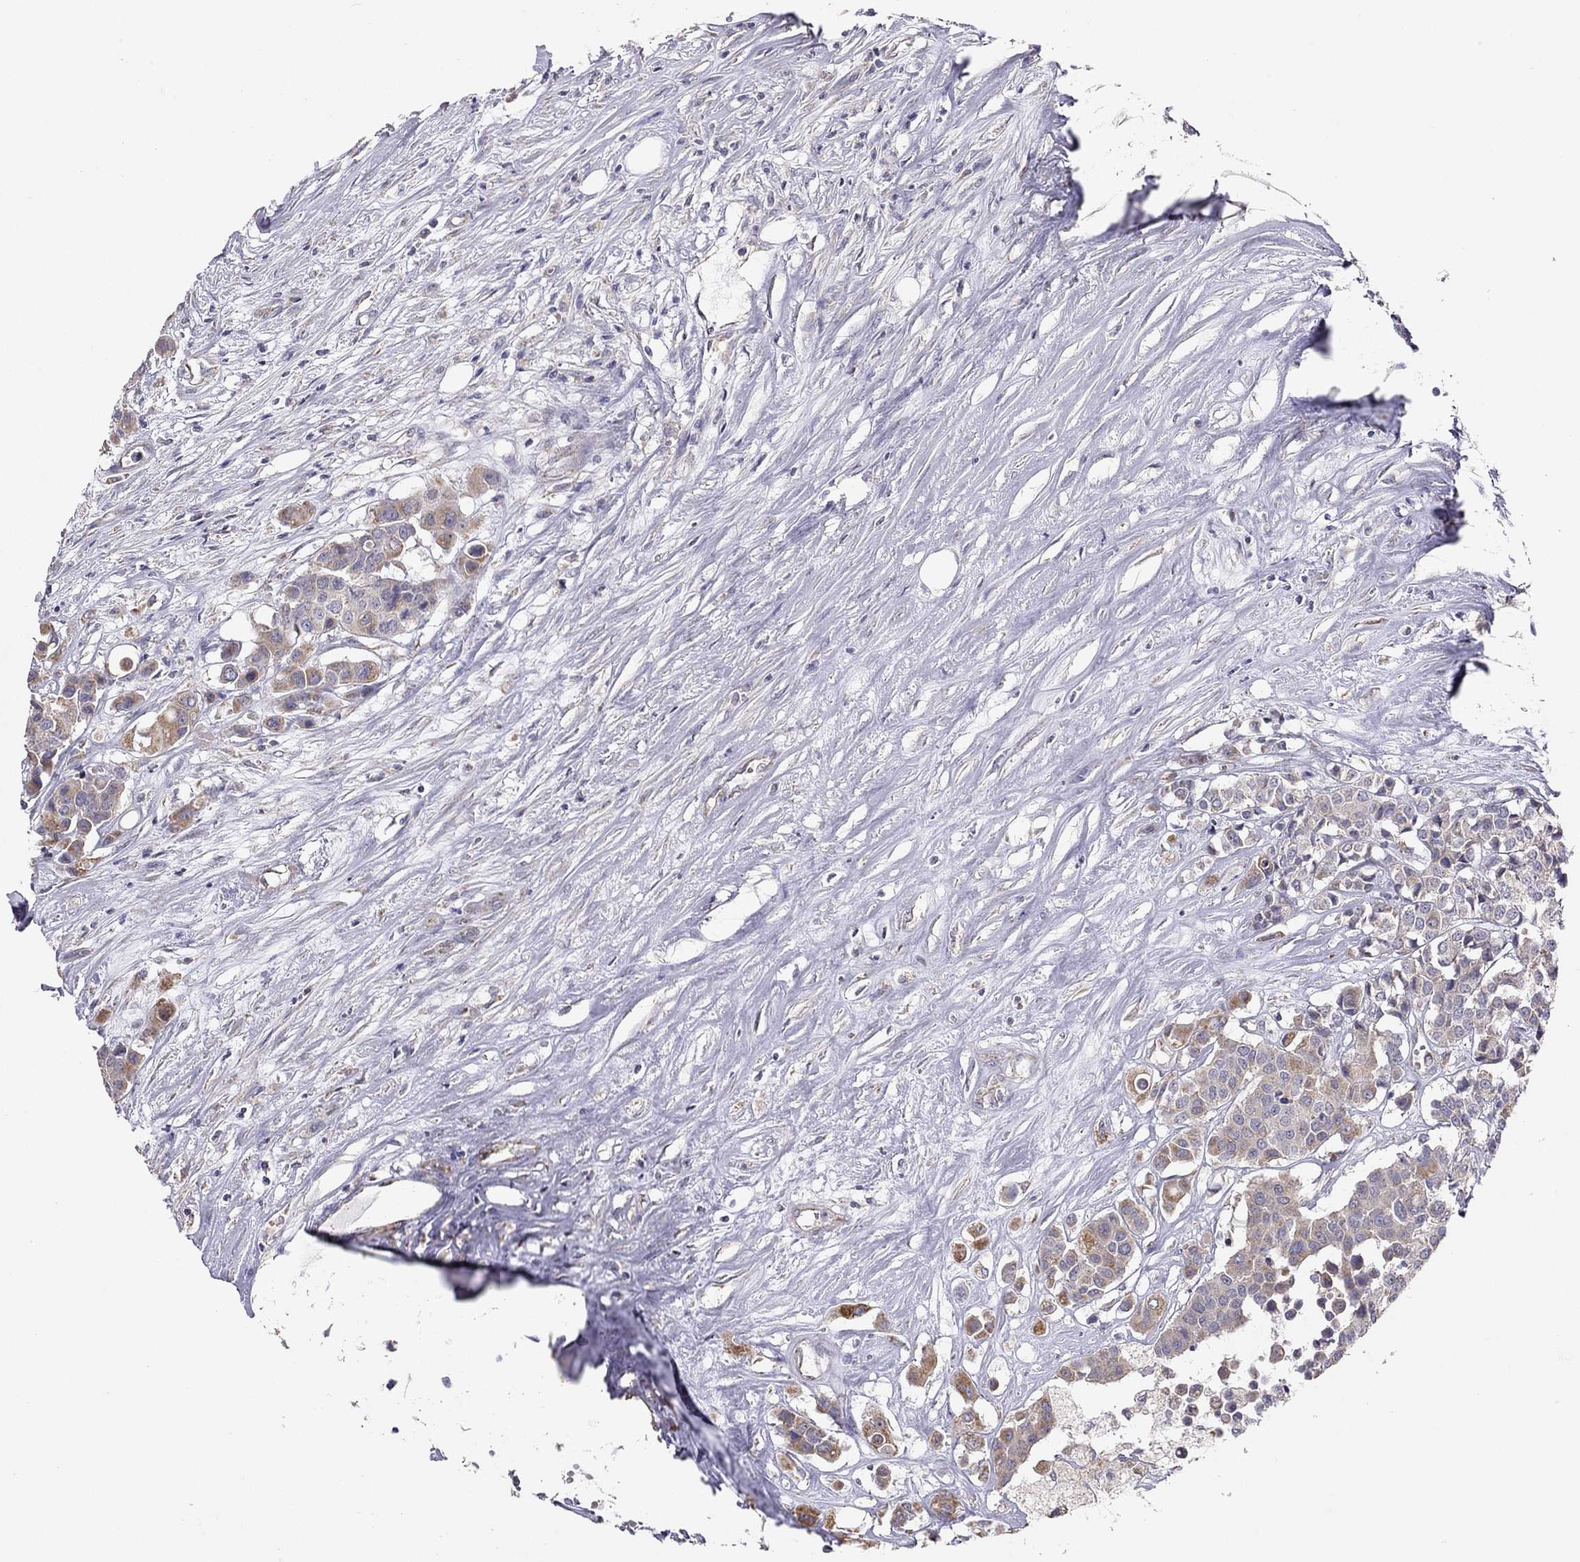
{"staining": {"intensity": "moderate", "quantity": "<25%", "location": "cytoplasmic/membranous"}, "tissue": "carcinoid", "cell_type": "Tumor cells", "image_type": "cancer", "snomed": [{"axis": "morphology", "description": "Carcinoid, malignant, NOS"}, {"axis": "topography", "description": "Colon"}], "caption": "Immunohistochemistry histopathology image of human carcinoid (malignant) stained for a protein (brown), which displays low levels of moderate cytoplasmic/membranous positivity in approximately <25% of tumor cells.", "gene": "LRIT3", "patient": {"sex": "male", "age": 81}}